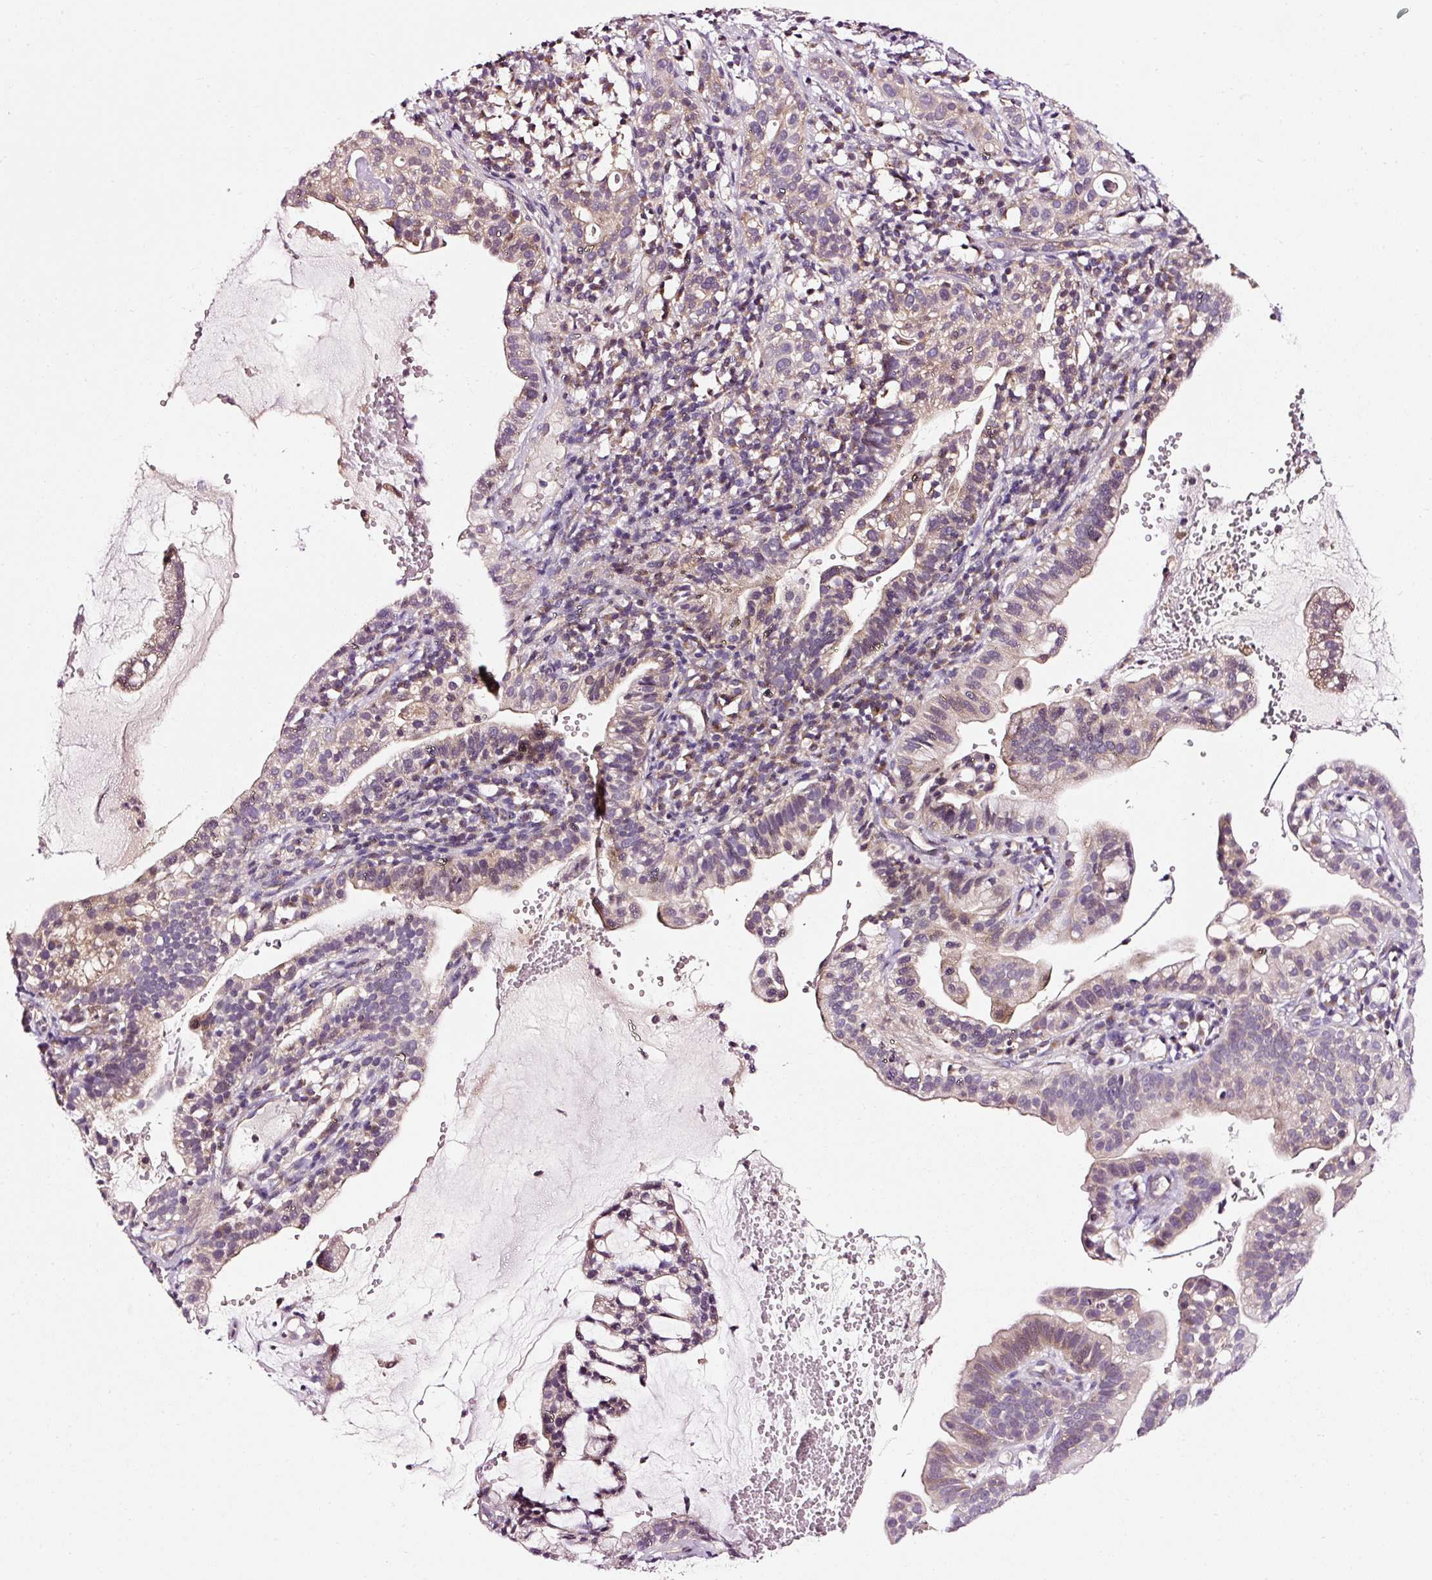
{"staining": {"intensity": "weak", "quantity": "25%-75%", "location": "cytoplasmic/membranous"}, "tissue": "cervical cancer", "cell_type": "Tumor cells", "image_type": "cancer", "snomed": [{"axis": "morphology", "description": "Adenocarcinoma, NOS"}, {"axis": "topography", "description": "Cervix"}], "caption": "This photomicrograph shows immunohistochemistry (IHC) staining of human cervical cancer, with low weak cytoplasmic/membranous expression in approximately 25%-75% of tumor cells.", "gene": "NAPA", "patient": {"sex": "female", "age": 41}}